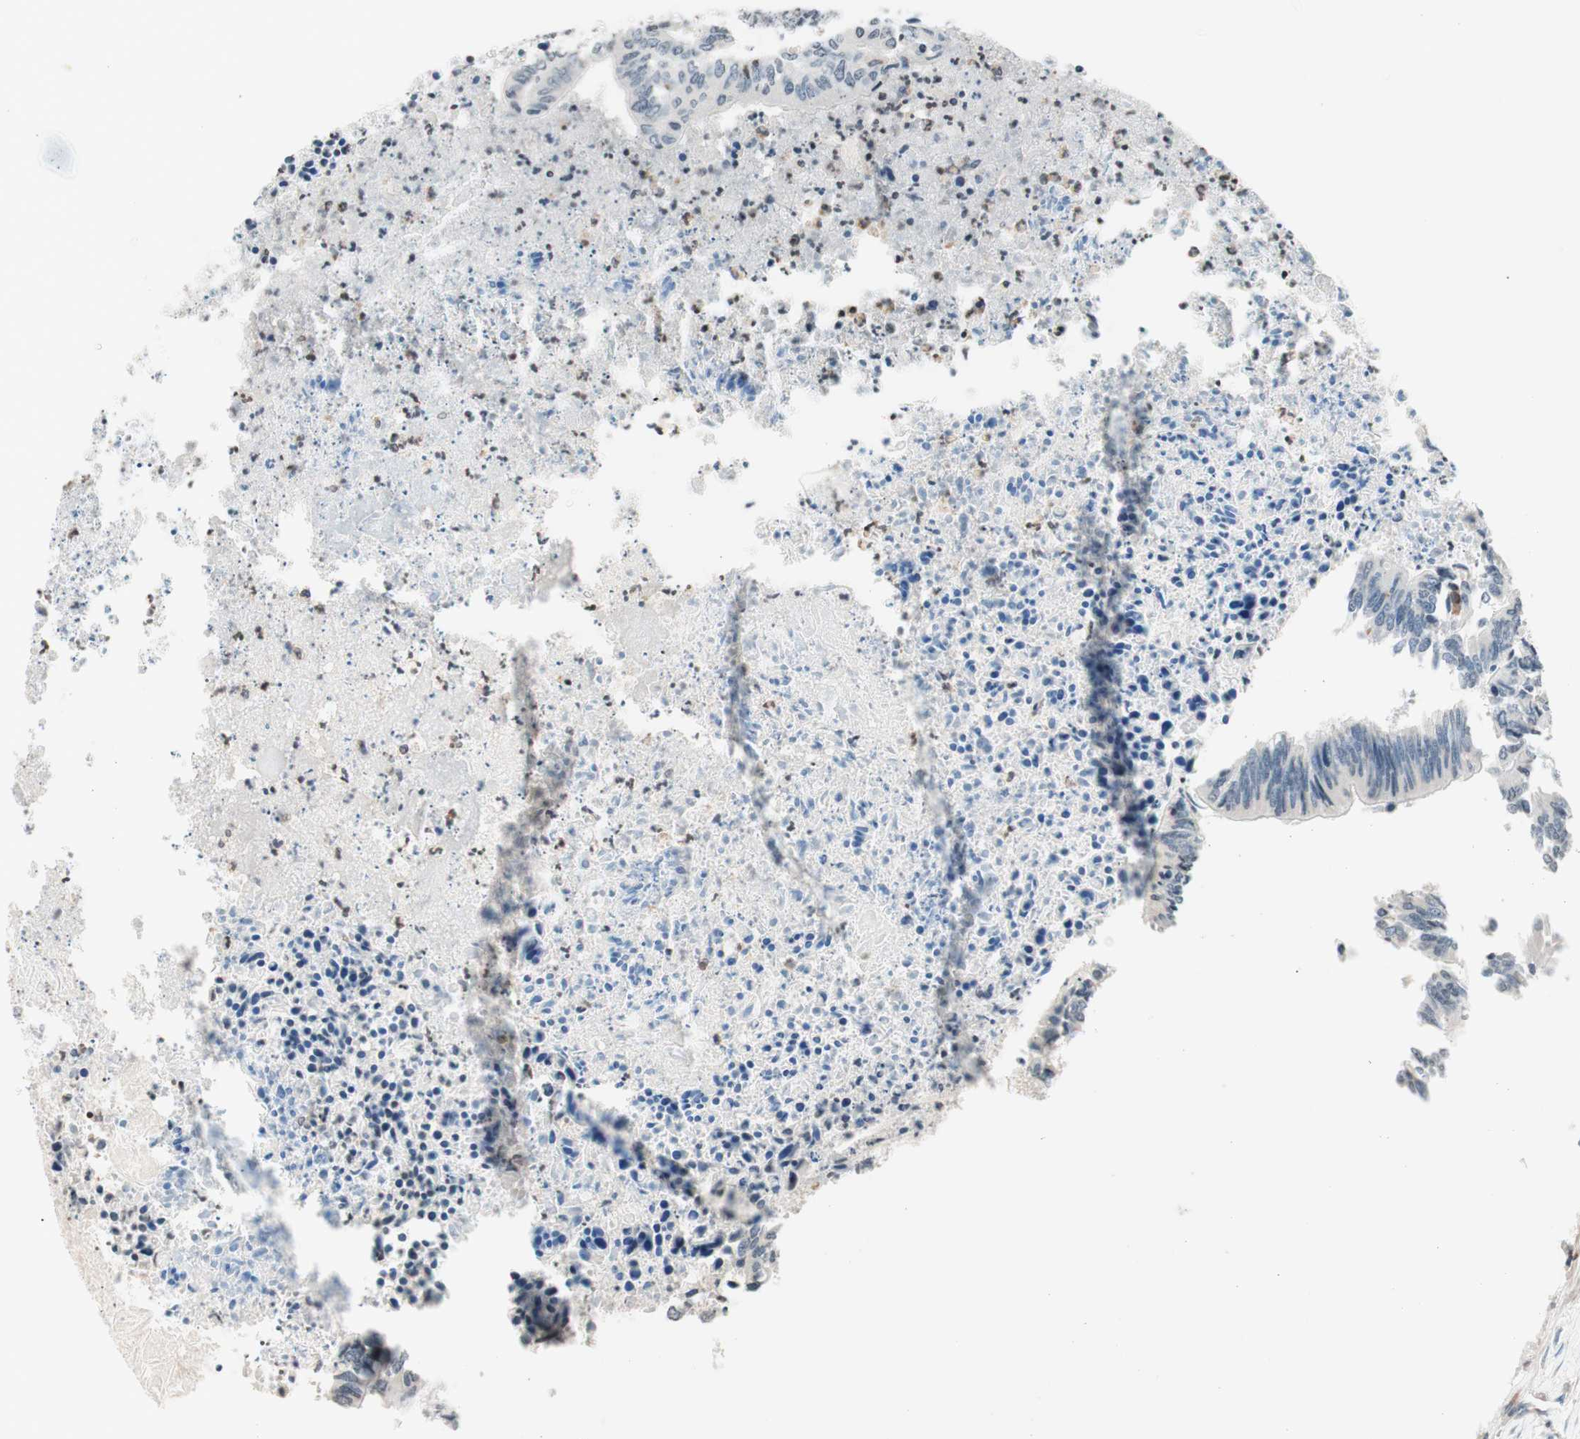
{"staining": {"intensity": "negative", "quantity": "none", "location": "none"}, "tissue": "colorectal cancer", "cell_type": "Tumor cells", "image_type": "cancer", "snomed": [{"axis": "morphology", "description": "Adenocarcinoma, NOS"}, {"axis": "topography", "description": "Rectum"}], "caption": "Tumor cells show no significant positivity in colorectal adenocarcinoma.", "gene": "WIPF1", "patient": {"sex": "male", "age": 63}}